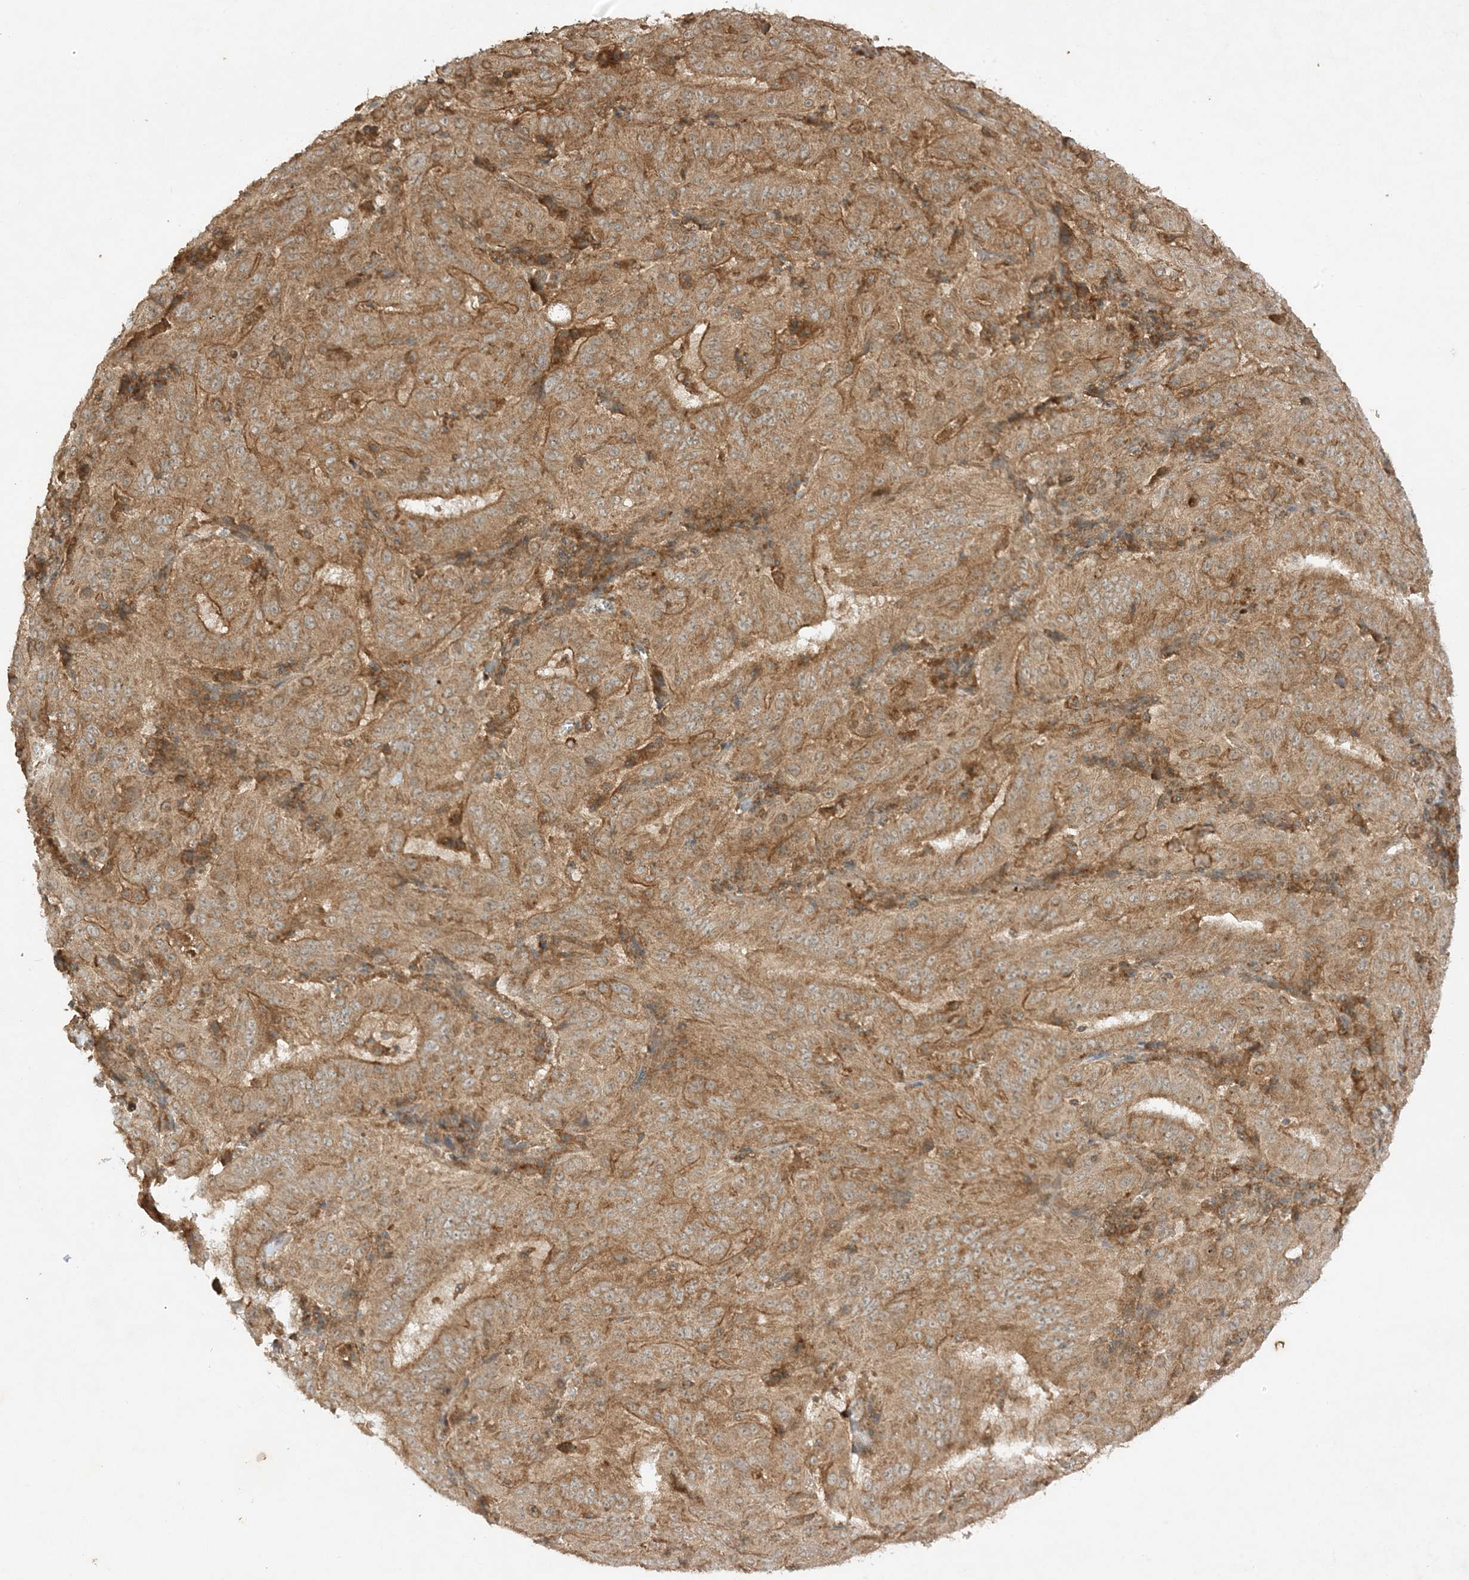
{"staining": {"intensity": "moderate", "quantity": ">75%", "location": "cytoplasmic/membranous"}, "tissue": "pancreatic cancer", "cell_type": "Tumor cells", "image_type": "cancer", "snomed": [{"axis": "morphology", "description": "Adenocarcinoma, NOS"}, {"axis": "topography", "description": "Pancreas"}], "caption": "This histopathology image displays pancreatic cancer stained with IHC to label a protein in brown. The cytoplasmic/membranous of tumor cells show moderate positivity for the protein. Nuclei are counter-stained blue.", "gene": "XRN1", "patient": {"sex": "male", "age": 63}}